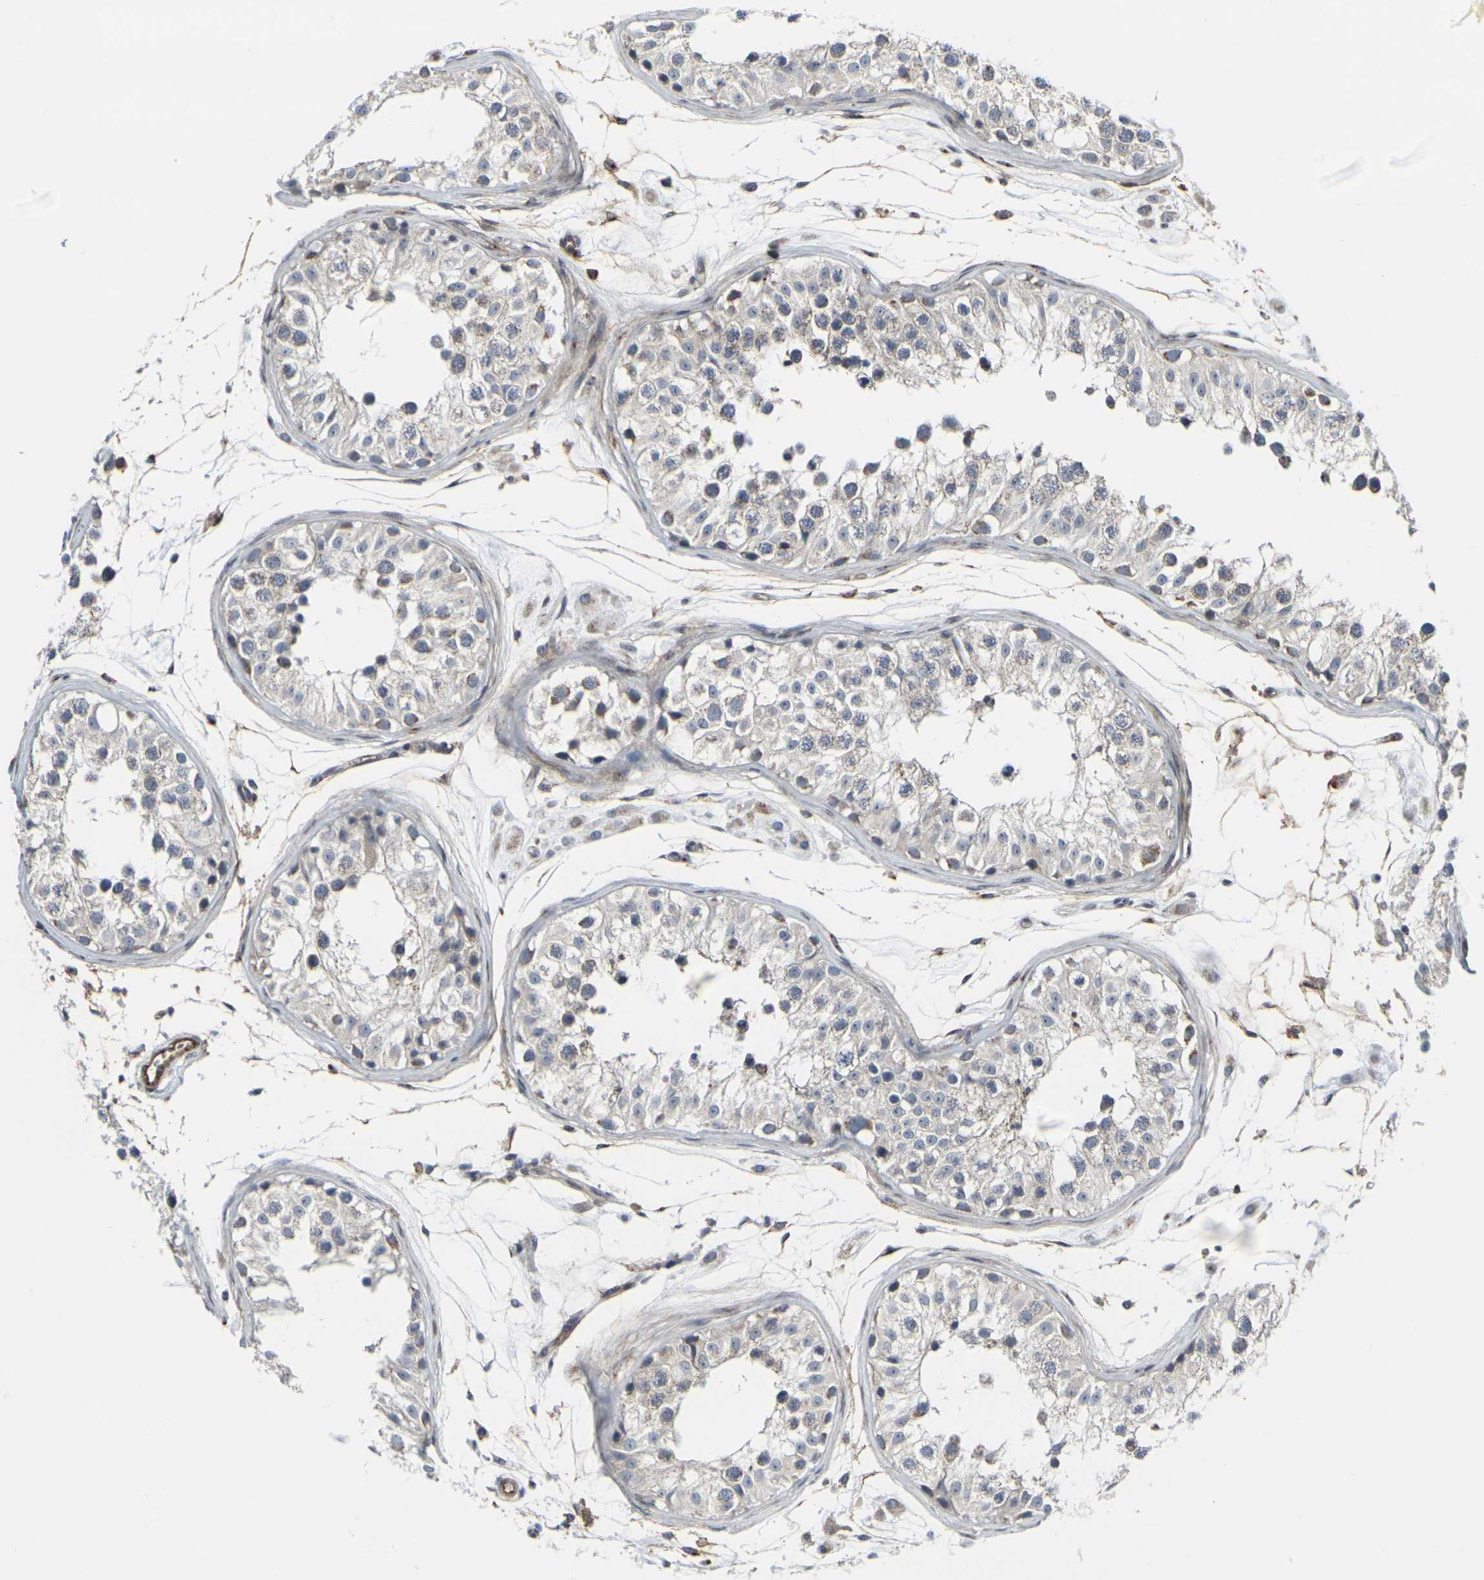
{"staining": {"intensity": "weak", "quantity": "<25%", "location": "cytoplasmic/membranous"}, "tissue": "testis", "cell_type": "Cells in seminiferous ducts", "image_type": "normal", "snomed": [{"axis": "morphology", "description": "Normal tissue, NOS"}, {"axis": "morphology", "description": "Adenocarcinoma, metastatic, NOS"}, {"axis": "topography", "description": "Testis"}], "caption": "Testis stained for a protein using immunohistochemistry (IHC) exhibits no expression cells in seminiferous ducts.", "gene": "MYOF", "patient": {"sex": "male", "age": 26}}